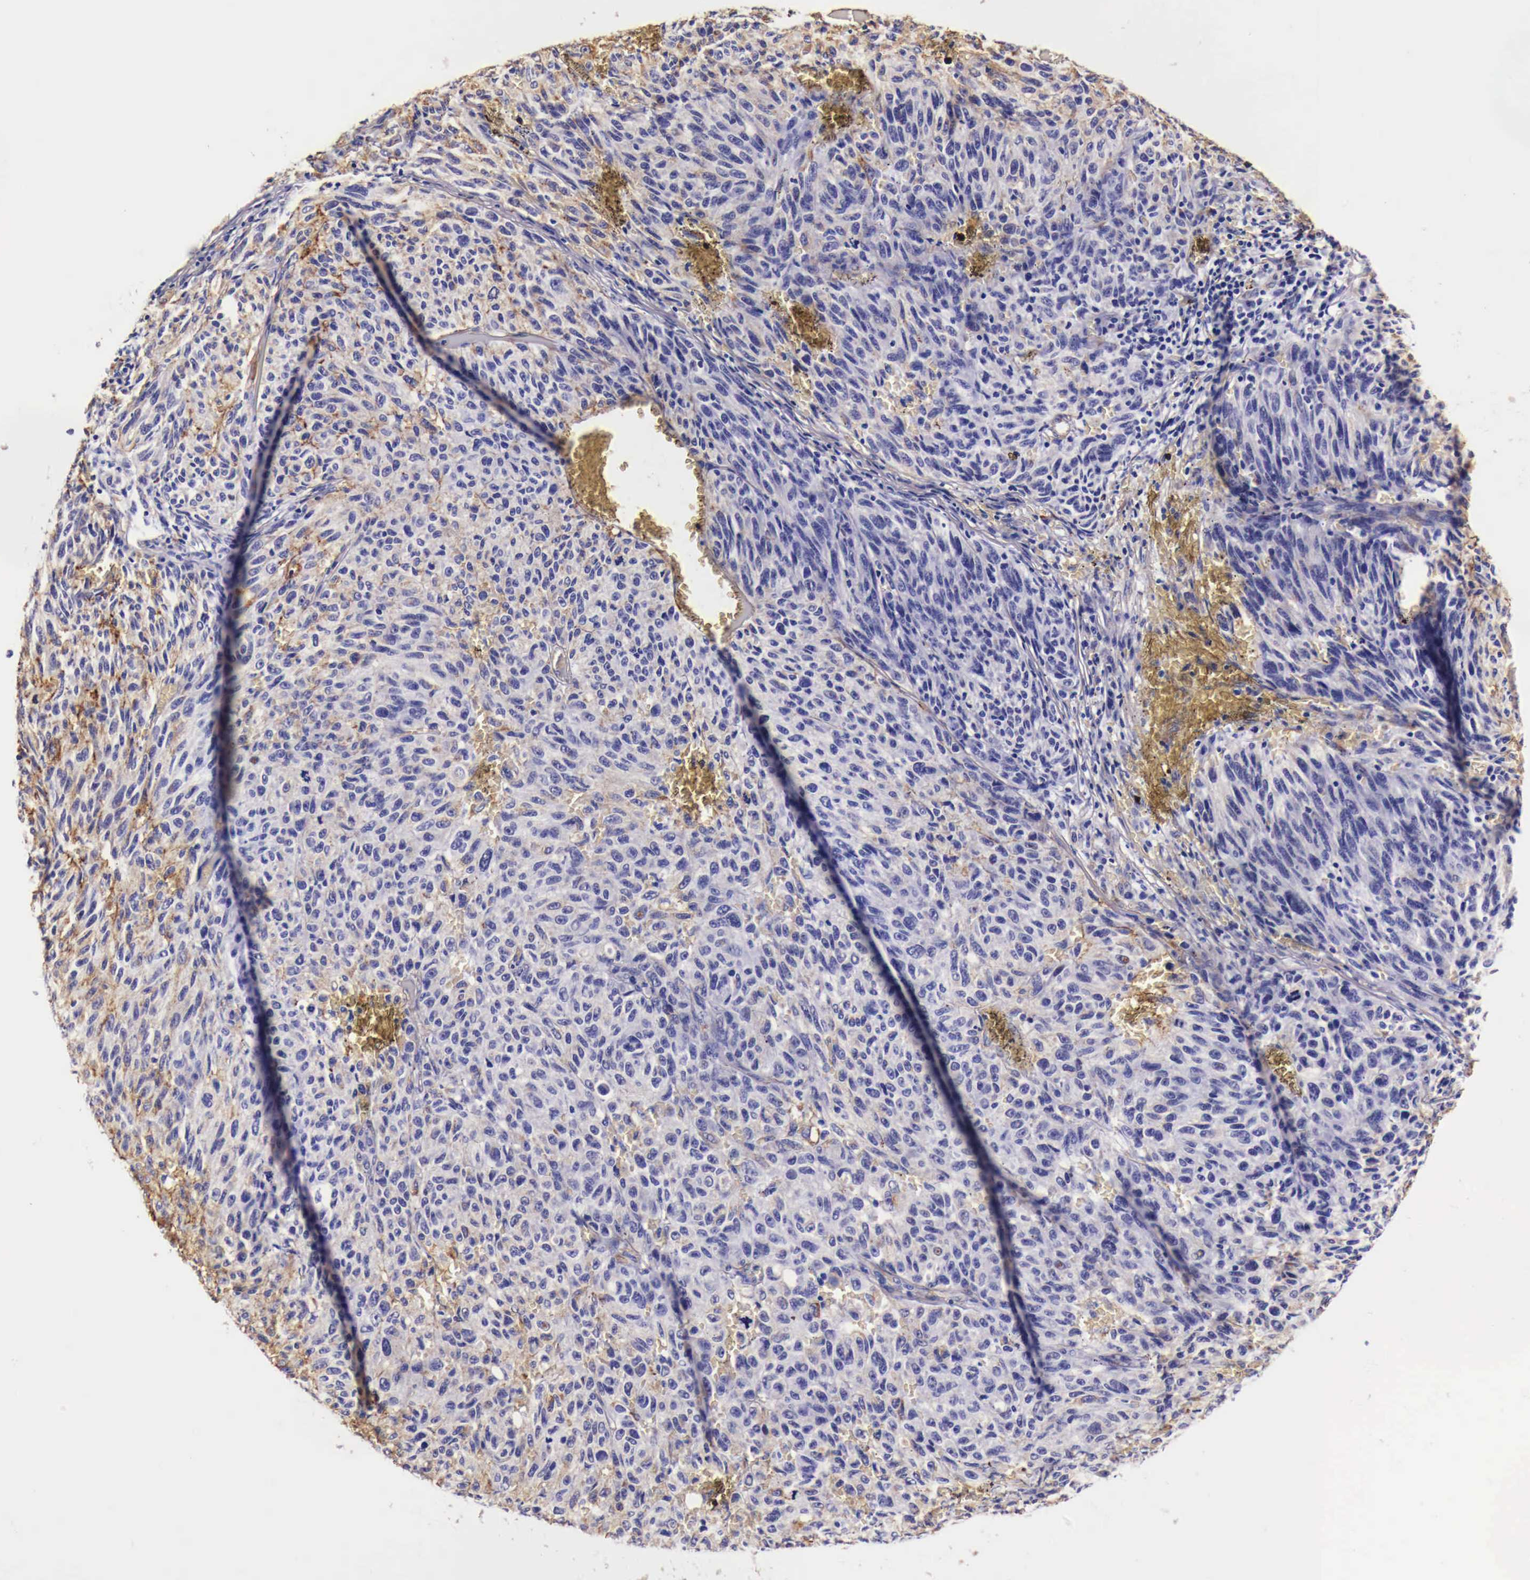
{"staining": {"intensity": "weak", "quantity": "<25%", "location": "cytoplasmic/membranous"}, "tissue": "melanoma", "cell_type": "Tumor cells", "image_type": "cancer", "snomed": [{"axis": "morphology", "description": "Malignant melanoma, NOS"}, {"axis": "topography", "description": "Skin"}], "caption": "Tumor cells show no significant staining in malignant melanoma.", "gene": "LAMB2", "patient": {"sex": "male", "age": 76}}